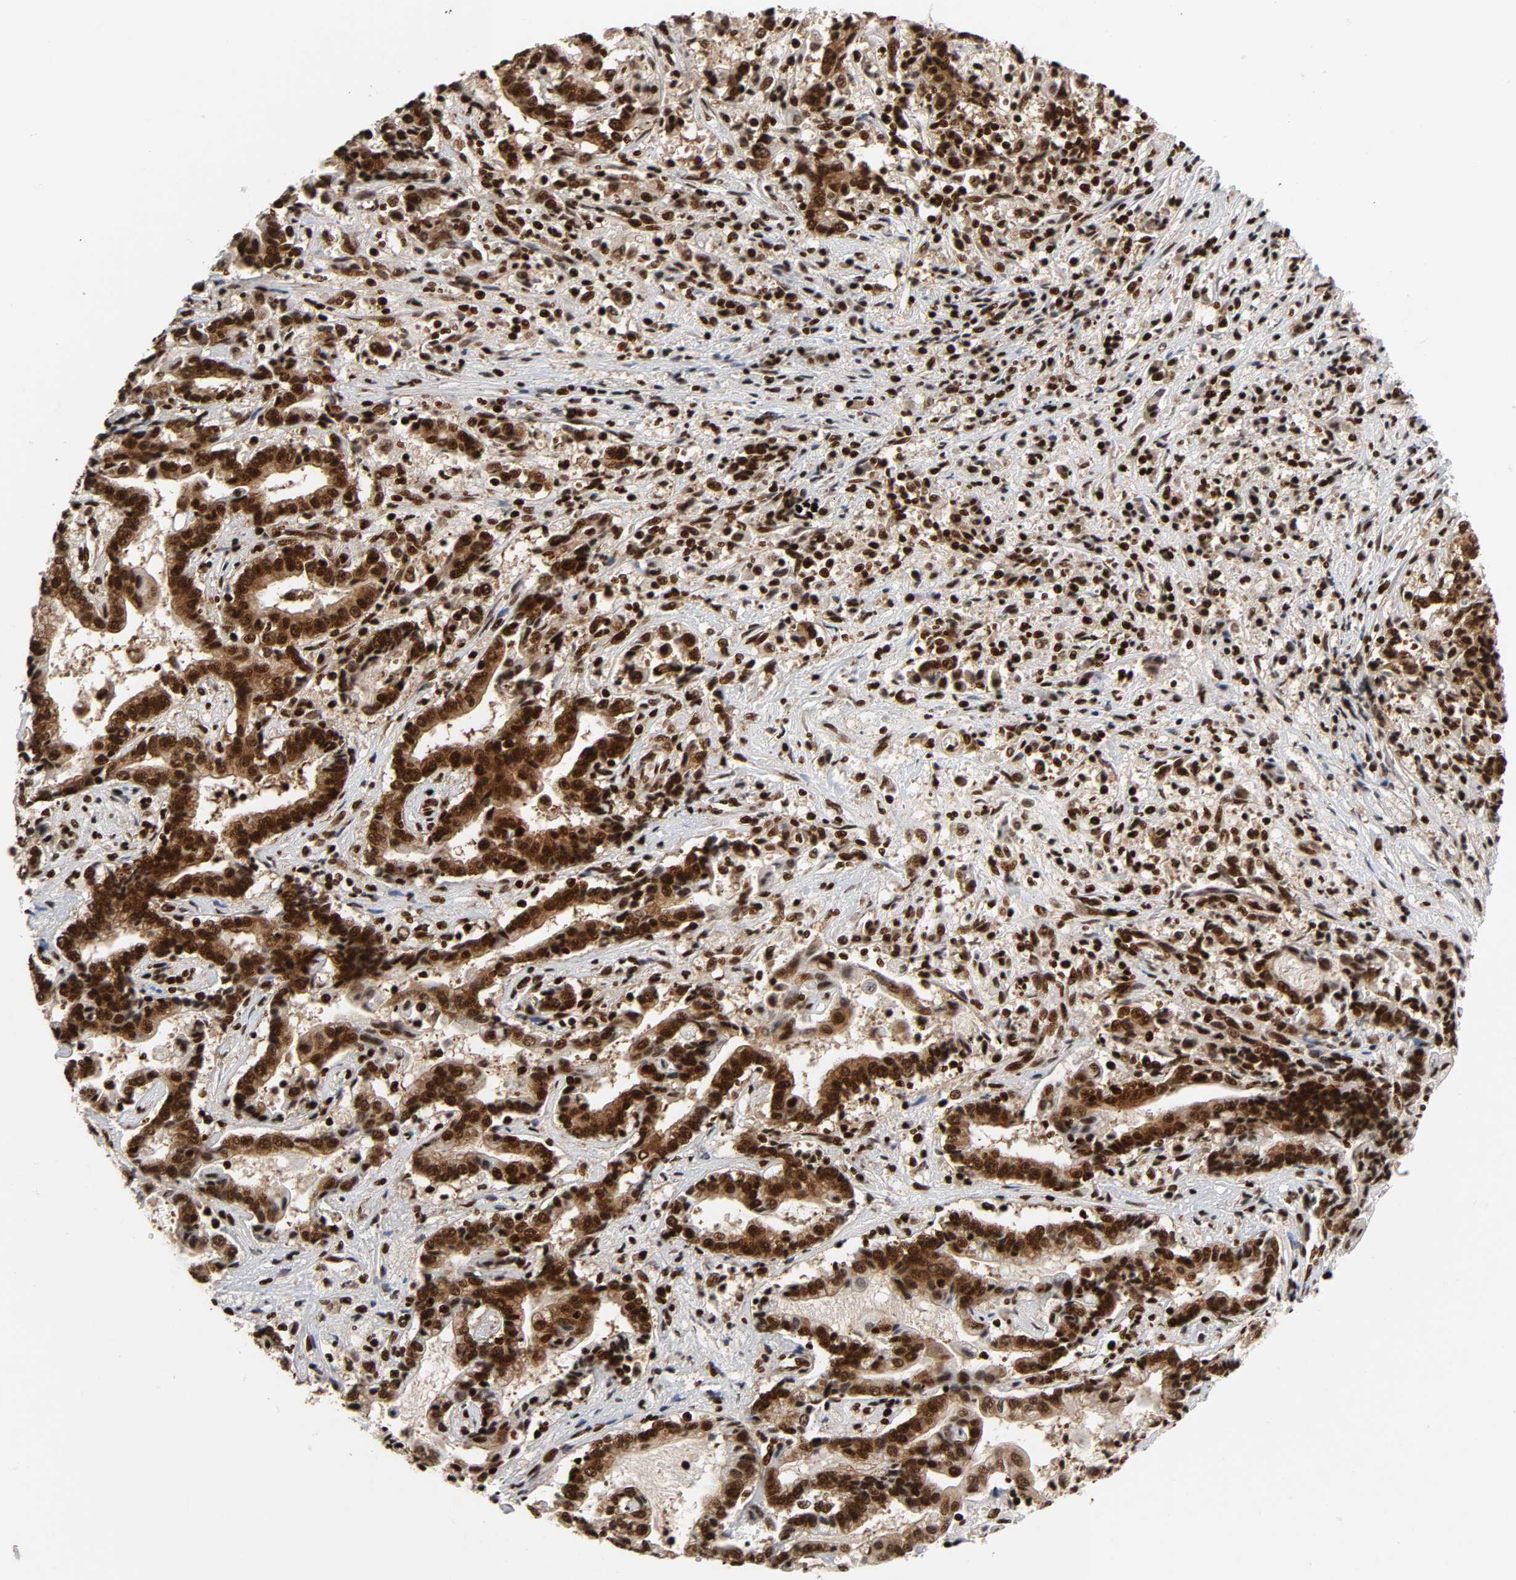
{"staining": {"intensity": "strong", "quantity": ">75%", "location": "nuclear"}, "tissue": "liver cancer", "cell_type": "Tumor cells", "image_type": "cancer", "snomed": [{"axis": "morphology", "description": "Cholangiocarcinoma"}, {"axis": "topography", "description": "Liver"}], "caption": "About >75% of tumor cells in liver cholangiocarcinoma reveal strong nuclear protein expression as visualized by brown immunohistochemical staining.", "gene": "NFYB", "patient": {"sex": "male", "age": 57}}